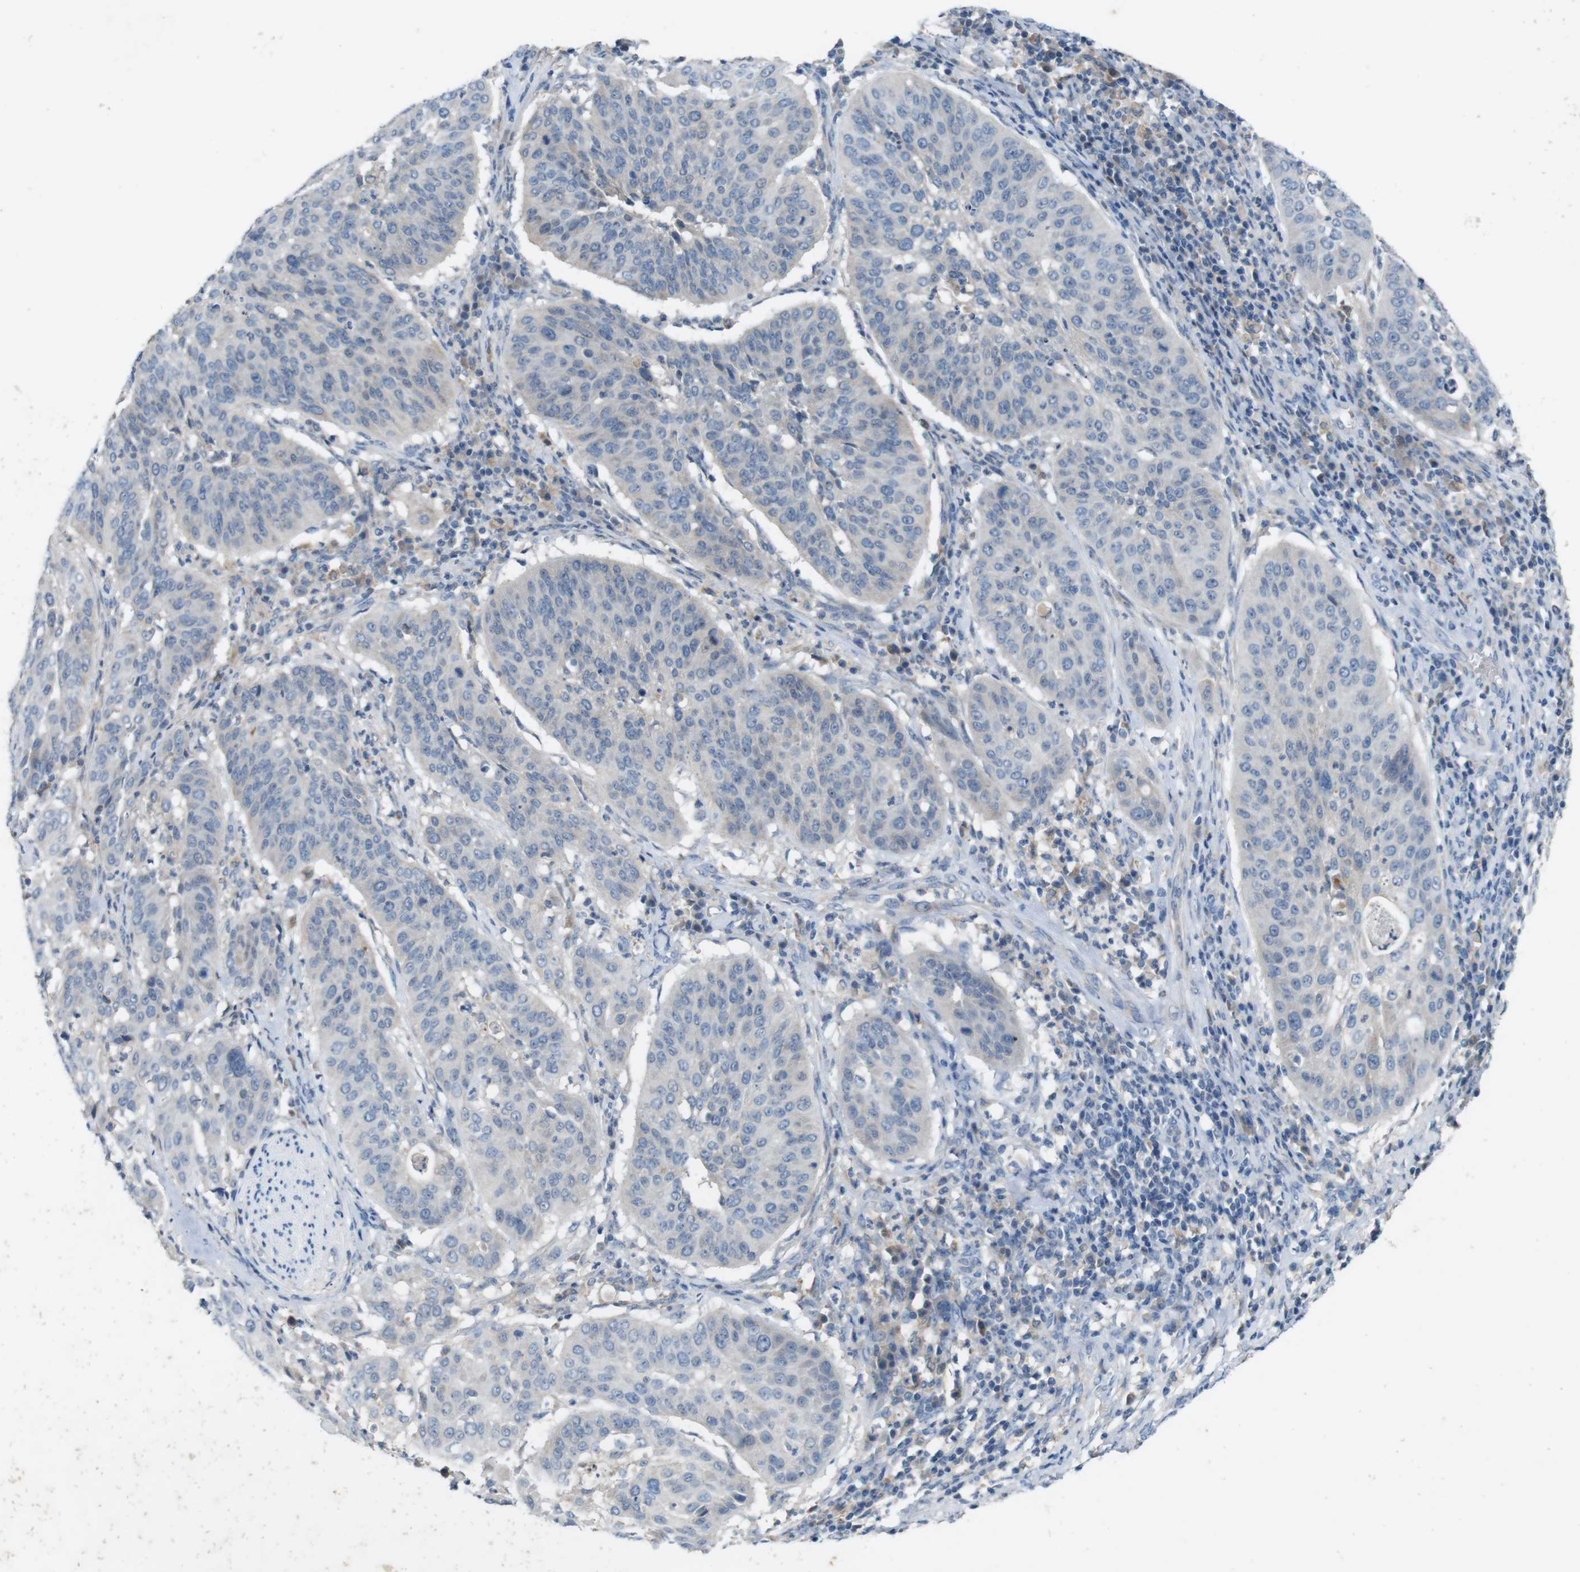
{"staining": {"intensity": "negative", "quantity": "none", "location": "none"}, "tissue": "cervical cancer", "cell_type": "Tumor cells", "image_type": "cancer", "snomed": [{"axis": "morphology", "description": "Normal tissue, NOS"}, {"axis": "morphology", "description": "Squamous cell carcinoma, NOS"}, {"axis": "topography", "description": "Cervix"}], "caption": "High magnification brightfield microscopy of cervical cancer stained with DAB (brown) and counterstained with hematoxylin (blue): tumor cells show no significant expression.", "gene": "MOGAT3", "patient": {"sex": "female", "age": 39}}